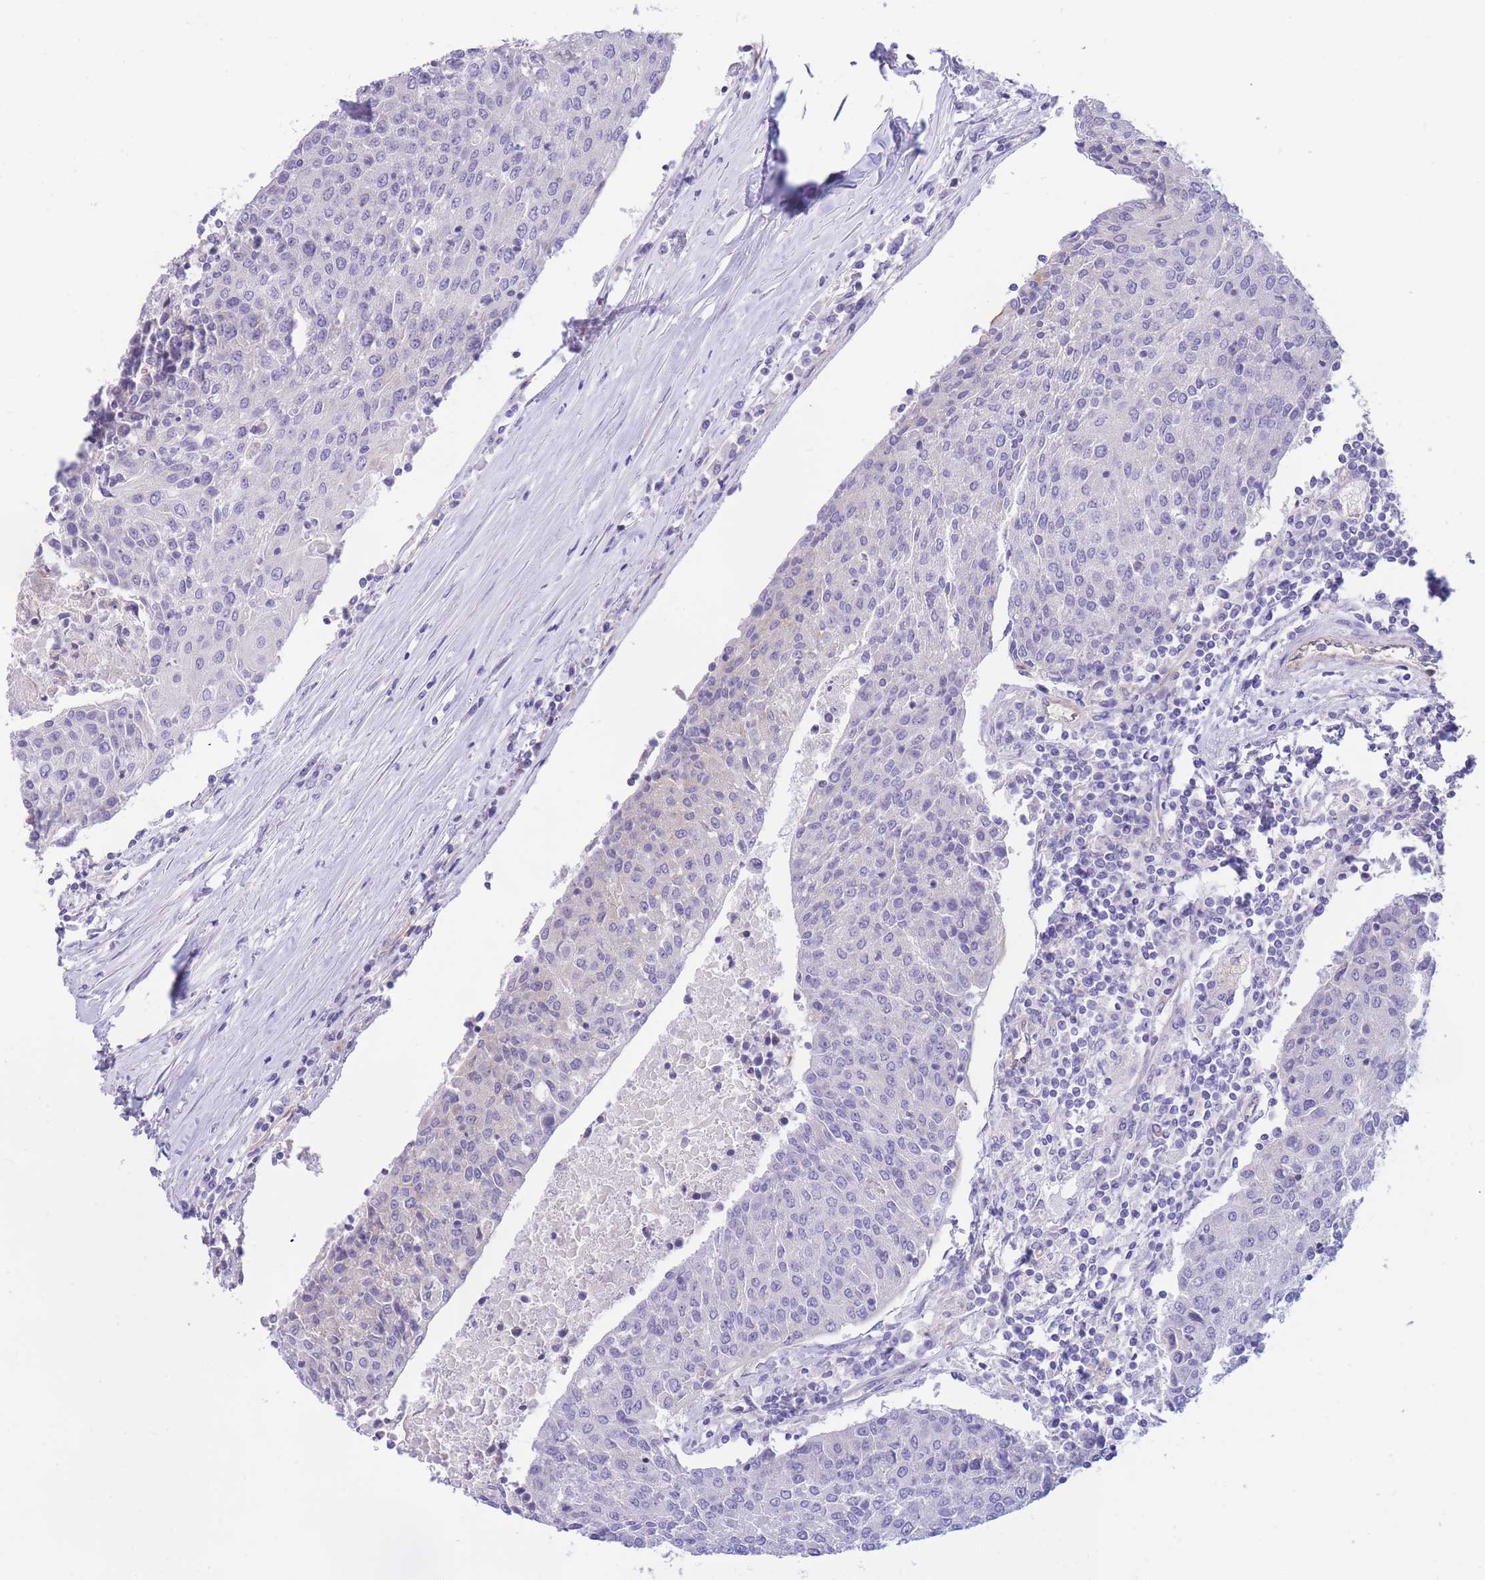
{"staining": {"intensity": "negative", "quantity": "none", "location": "none"}, "tissue": "urothelial cancer", "cell_type": "Tumor cells", "image_type": "cancer", "snomed": [{"axis": "morphology", "description": "Urothelial carcinoma, High grade"}, {"axis": "topography", "description": "Urinary bladder"}], "caption": "Tumor cells show no significant staining in urothelial cancer. (DAB IHC with hematoxylin counter stain).", "gene": "SULT1A1", "patient": {"sex": "female", "age": 85}}